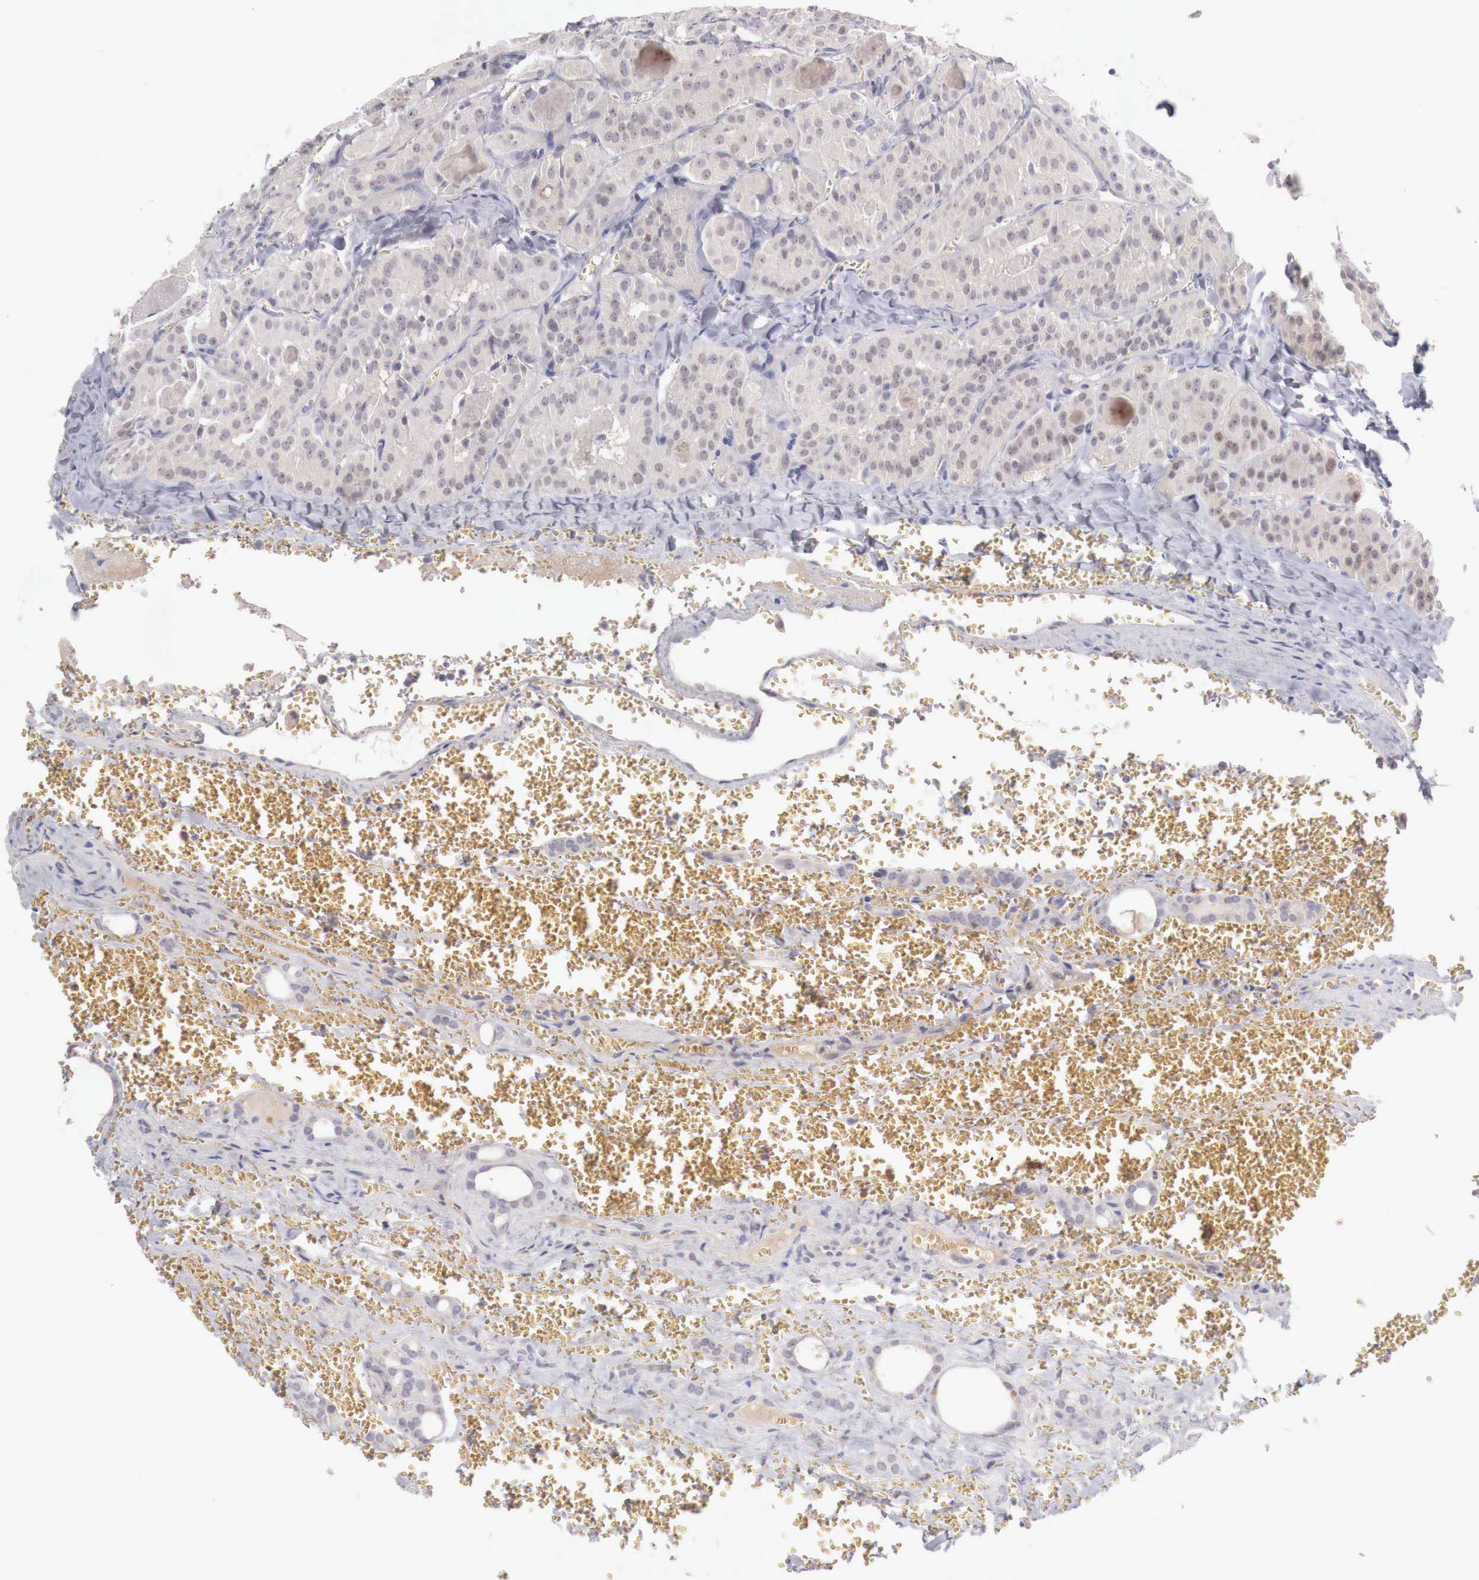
{"staining": {"intensity": "weak", "quantity": "<25%", "location": "cytoplasmic/membranous"}, "tissue": "thyroid cancer", "cell_type": "Tumor cells", "image_type": "cancer", "snomed": [{"axis": "morphology", "description": "Carcinoma, NOS"}, {"axis": "topography", "description": "Thyroid gland"}], "caption": "High magnification brightfield microscopy of carcinoma (thyroid) stained with DAB (3,3'-diaminobenzidine) (brown) and counterstained with hematoxylin (blue): tumor cells show no significant staining.", "gene": "GATA1", "patient": {"sex": "male", "age": 76}}